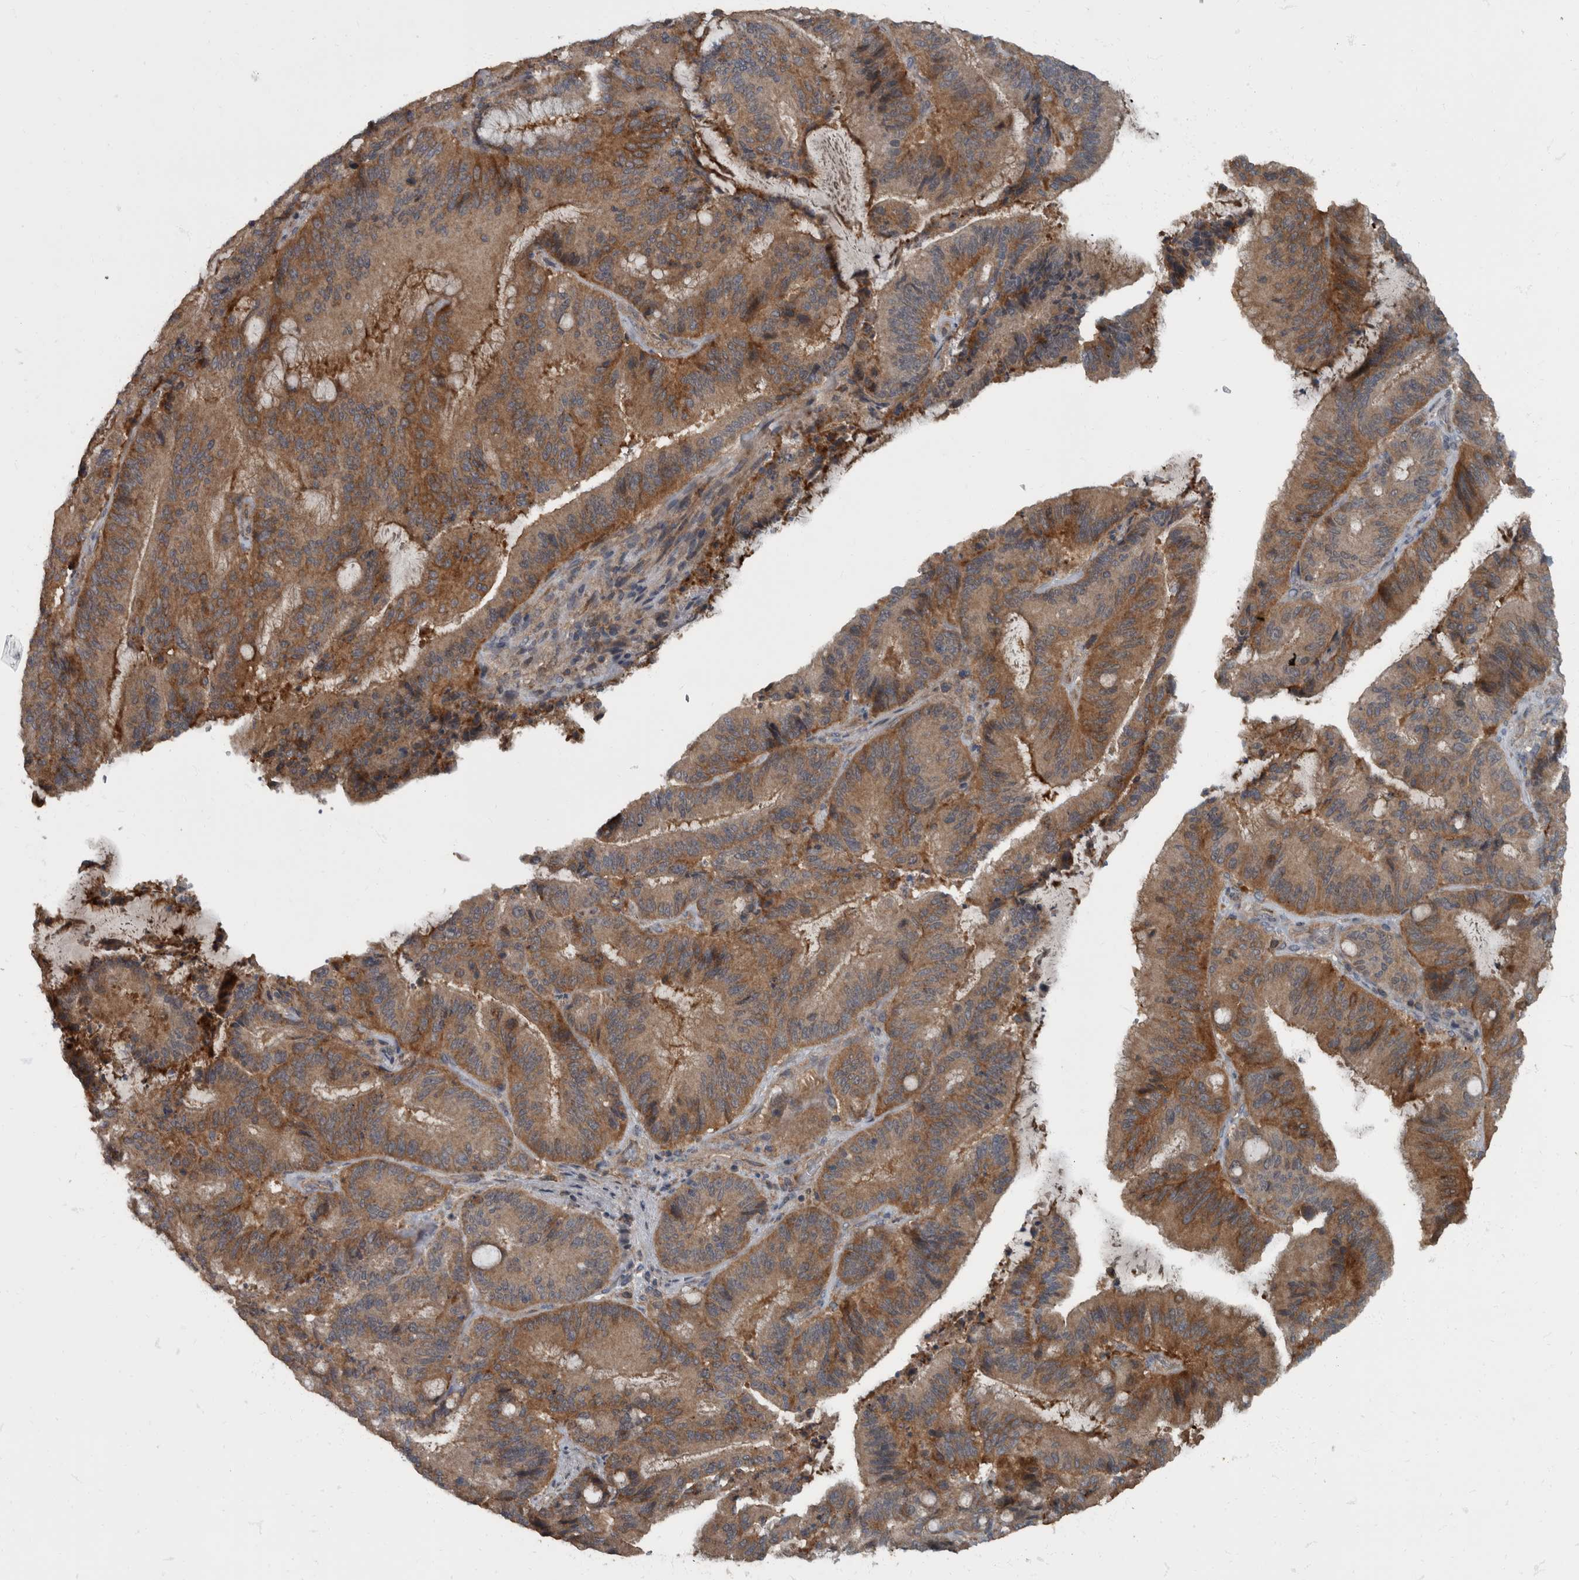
{"staining": {"intensity": "strong", "quantity": ">75%", "location": "cytoplasmic/membranous"}, "tissue": "liver cancer", "cell_type": "Tumor cells", "image_type": "cancer", "snomed": [{"axis": "morphology", "description": "Normal tissue, NOS"}, {"axis": "morphology", "description": "Cholangiocarcinoma"}, {"axis": "topography", "description": "Liver"}, {"axis": "topography", "description": "Peripheral nerve tissue"}], "caption": "A micrograph of liver cancer (cholangiocarcinoma) stained for a protein reveals strong cytoplasmic/membranous brown staining in tumor cells.", "gene": "RABGGTB", "patient": {"sex": "female", "age": 73}}